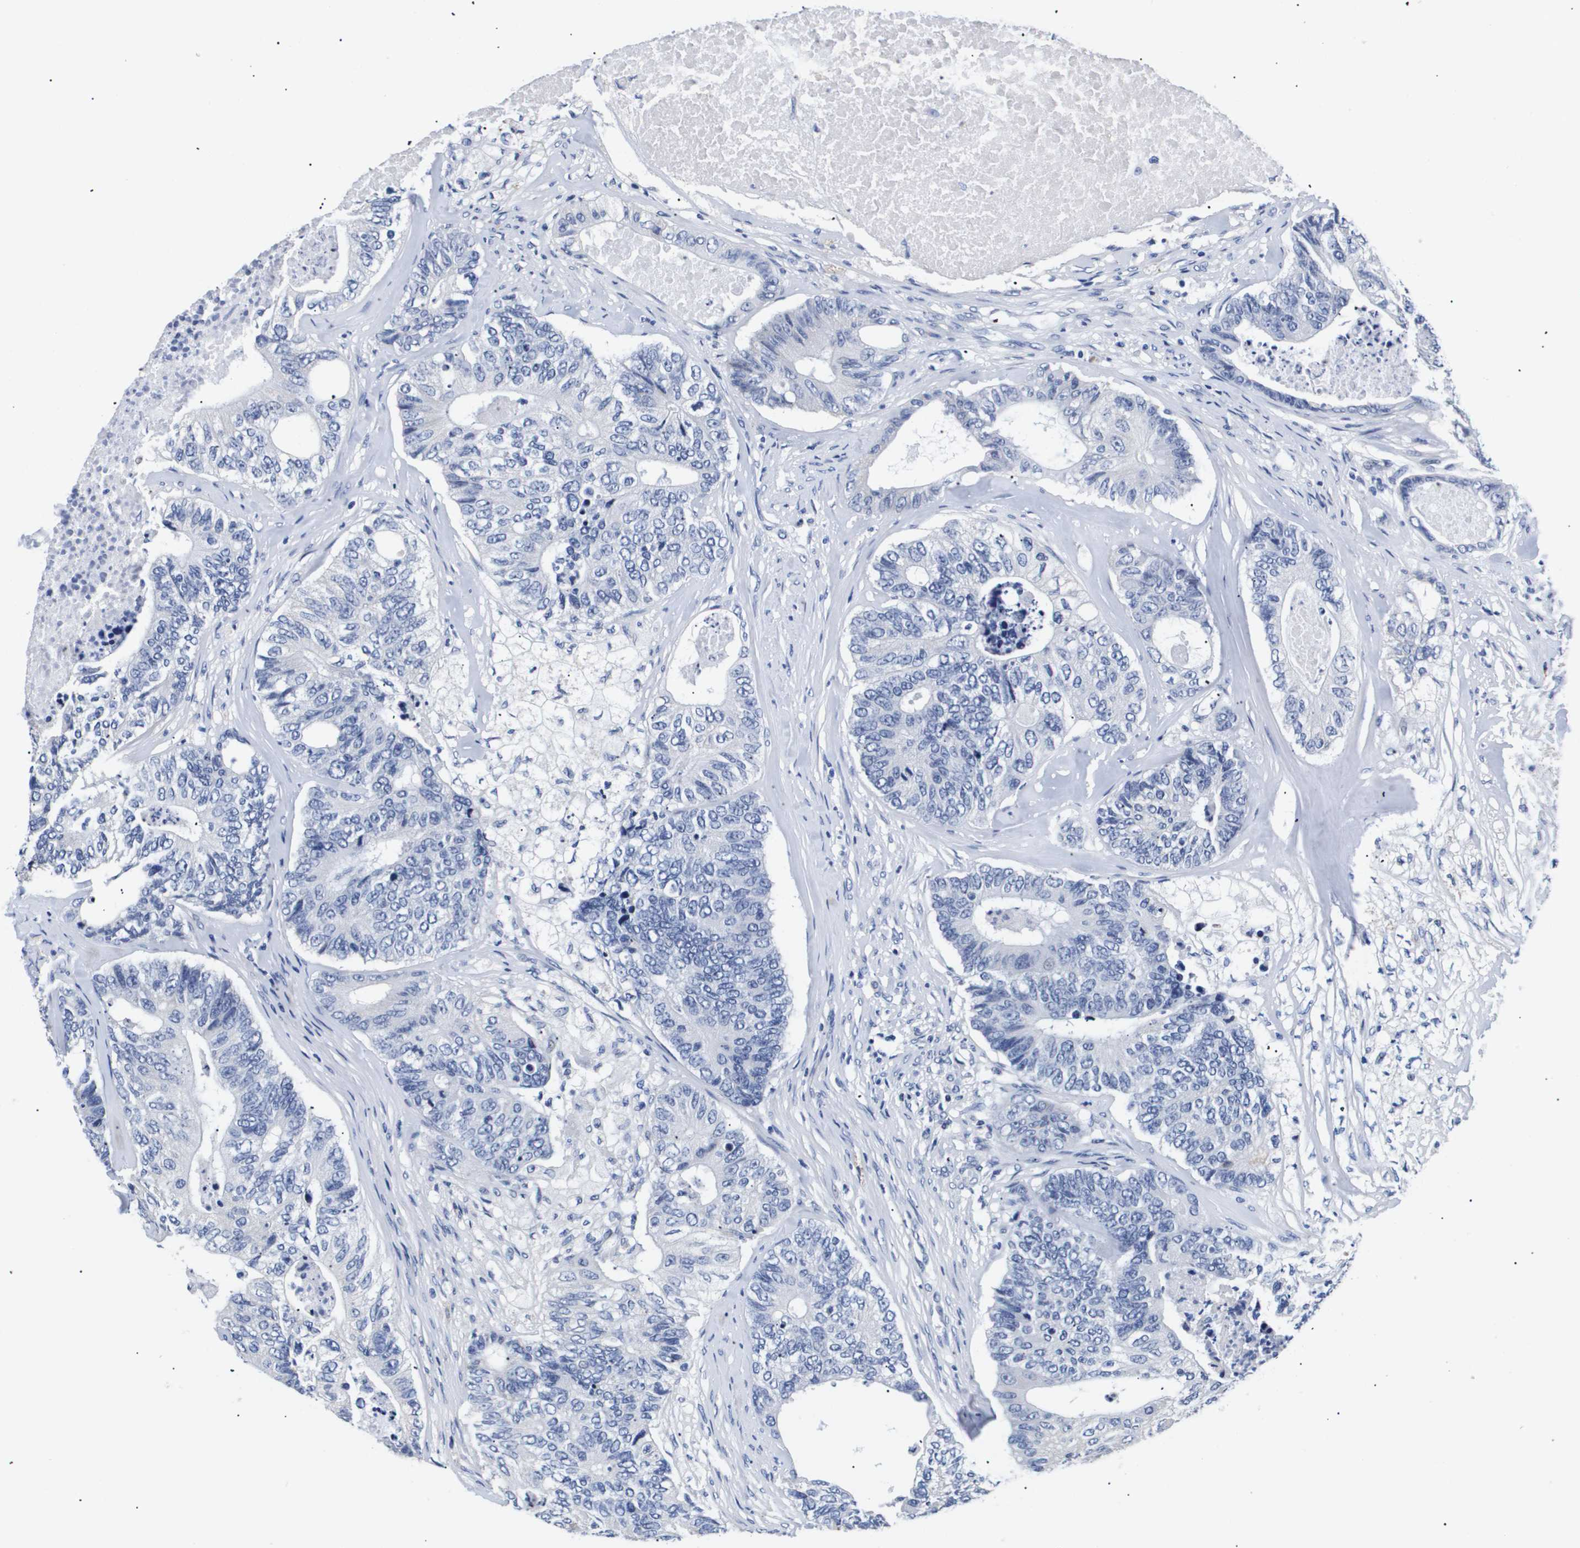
{"staining": {"intensity": "negative", "quantity": "none", "location": "none"}, "tissue": "colorectal cancer", "cell_type": "Tumor cells", "image_type": "cancer", "snomed": [{"axis": "morphology", "description": "Adenocarcinoma, NOS"}, {"axis": "topography", "description": "Colon"}], "caption": "This is a micrograph of immunohistochemistry staining of colorectal adenocarcinoma, which shows no positivity in tumor cells. (IHC, brightfield microscopy, high magnification).", "gene": "ATP6V0A4", "patient": {"sex": "female", "age": 67}}